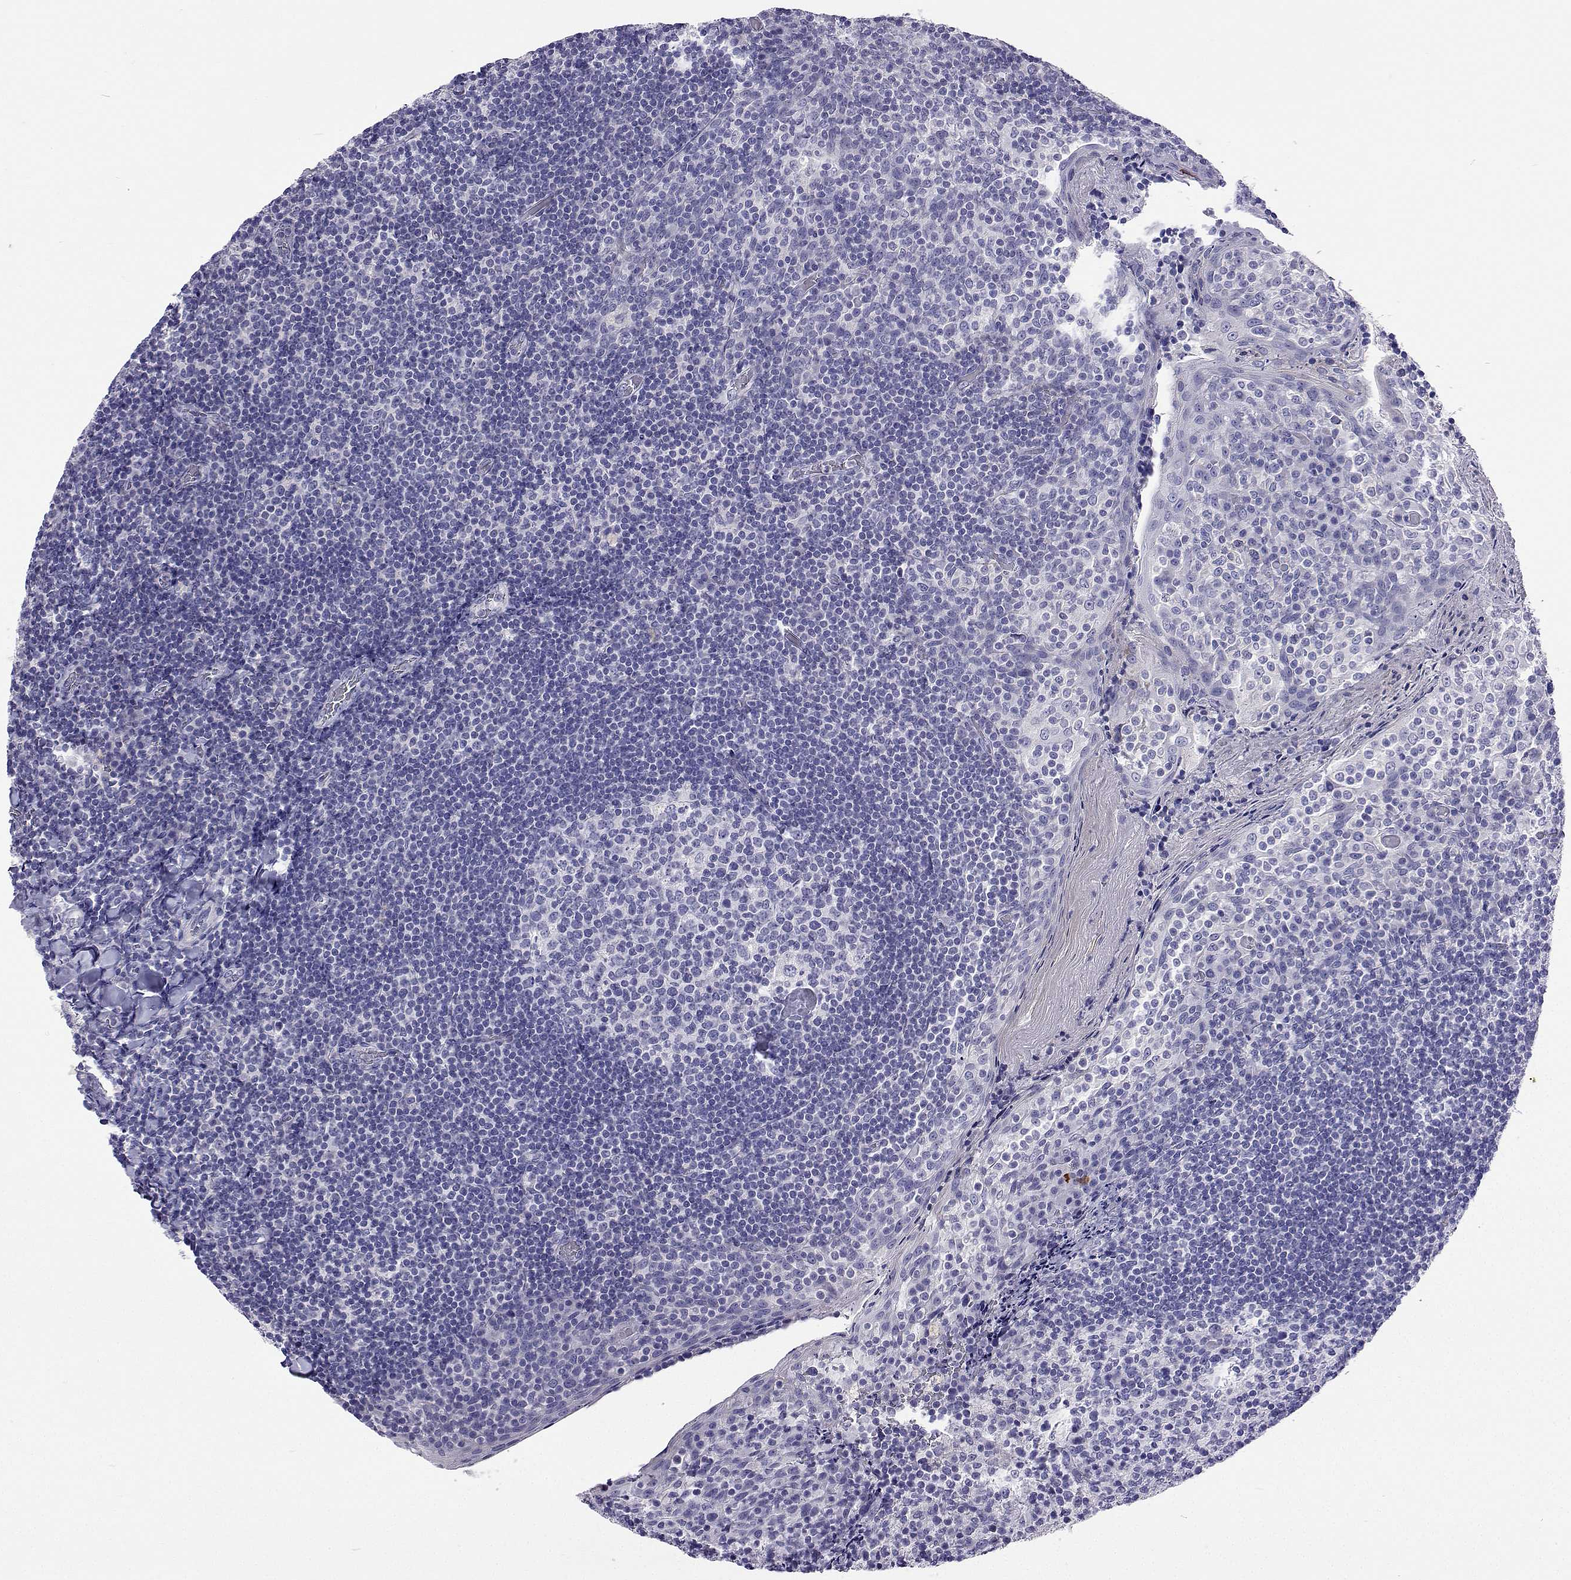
{"staining": {"intensity": "negative", "quantity": "none", "location": "none"}, "tissue": "tonsil", "cell_type": "Germinal center cells", "image_type": "normal", "snomed": [{"axis": "morphology", "description": "Normal tissue, NOS"}, {"axis": "topography", "description": "Tonsil"}], "caption": "DAB (3,3'-diaminobenzidine) immunohistochemical staining of unremarkable tonsil shows no significant positivity in germinal center cells.", "gene": "UMODL1", "patient": {"sex": "female", "age": 10}}